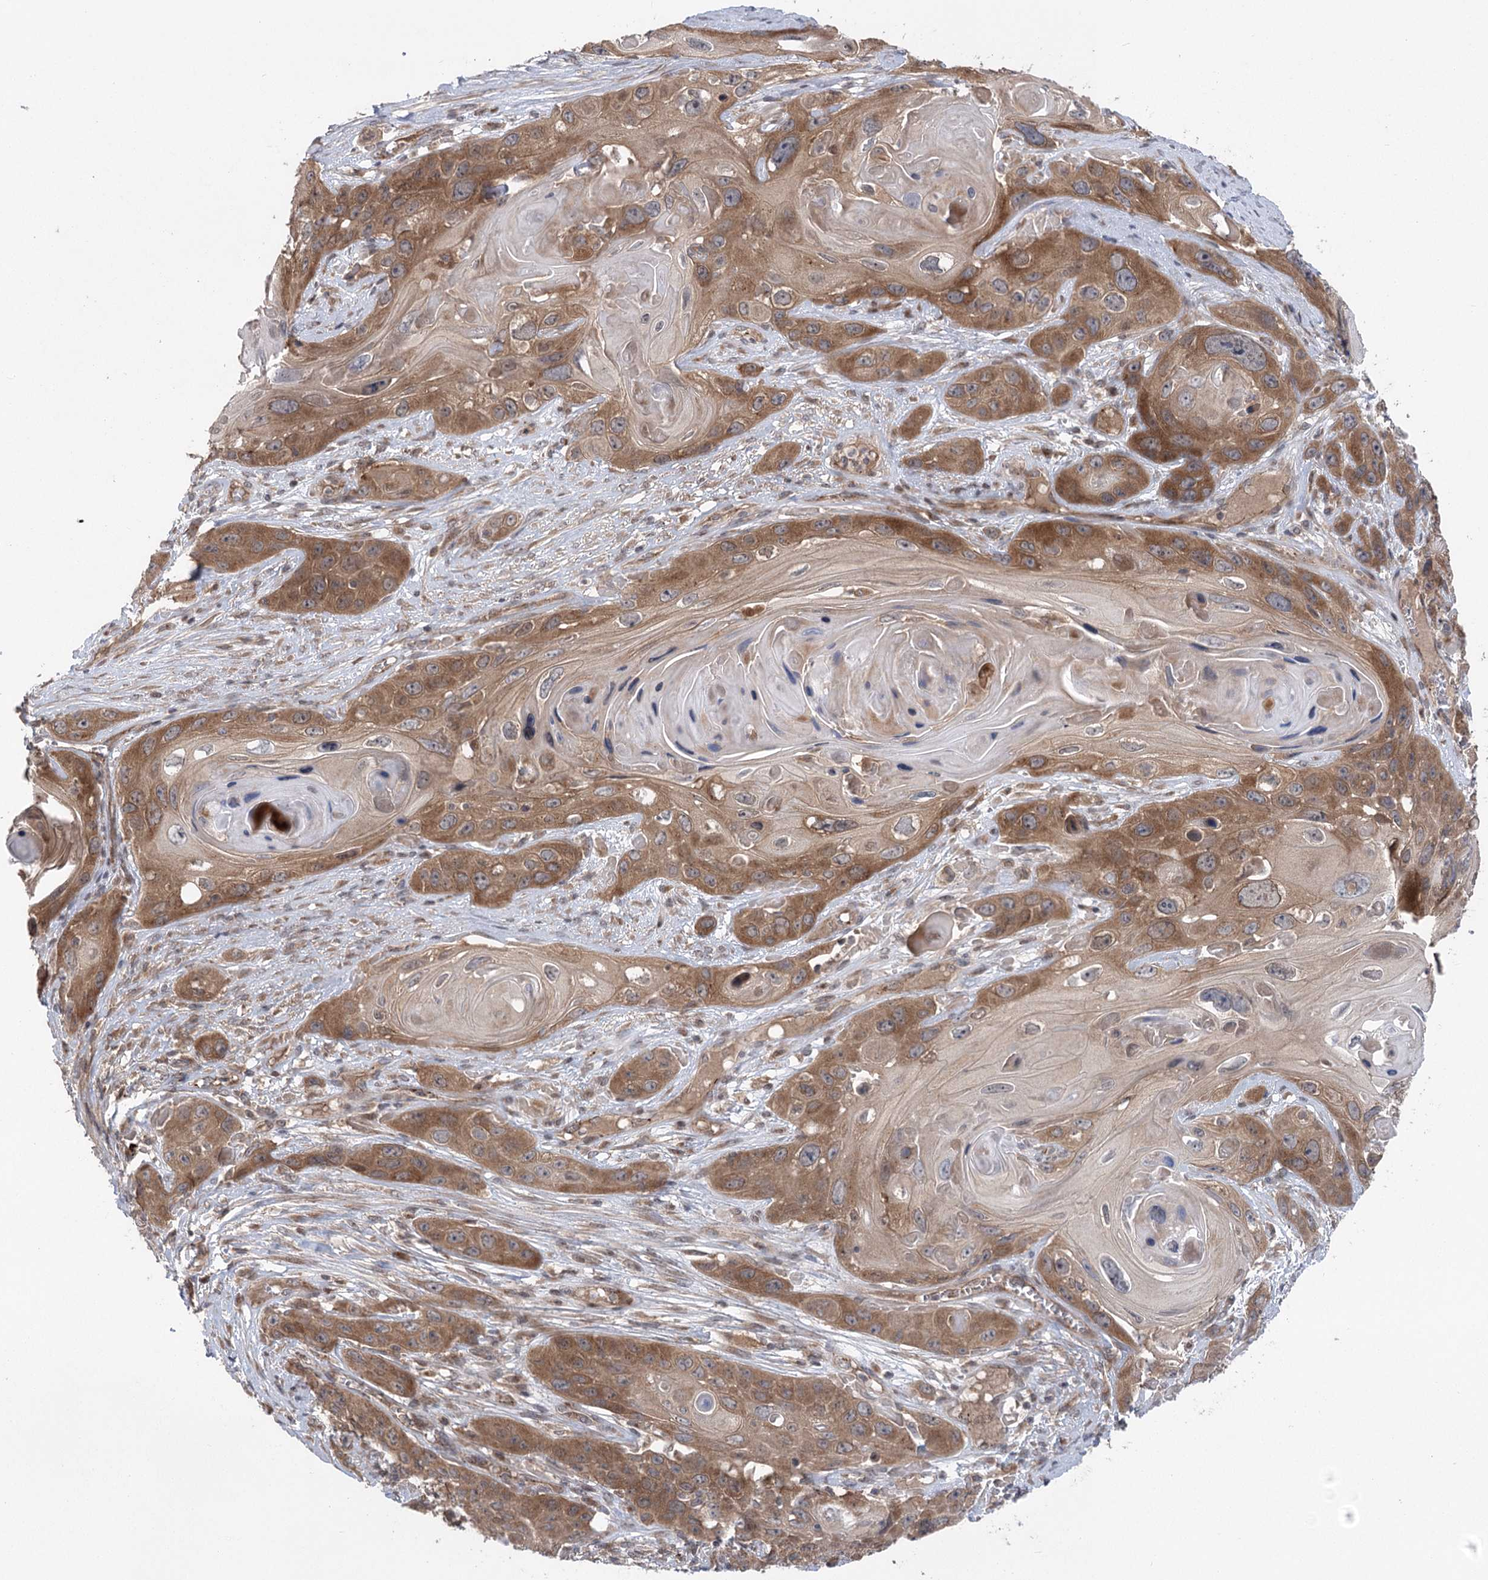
{"staining": {"intensity": "moderate", "quantity": ">75%", "location": "cytoplasmic/membranous"}, "tissue": "skin cancer", "cell_type": "Tumor cells", "image_type": "cancer", "snomed": [{"axis": "morphology", "description": "Squamous cell carcinoma, NOS"}, {"axis": "topography", "description": "Skin"}], "caption": "IHC of squamous cell carcinoma (skin) reveals medium levels of moderate cytoplasmic/membranous staining in approximately >75% of tumor cells.", "gene": "METTL24", "patient": {"sex": "male", "age": 55}}